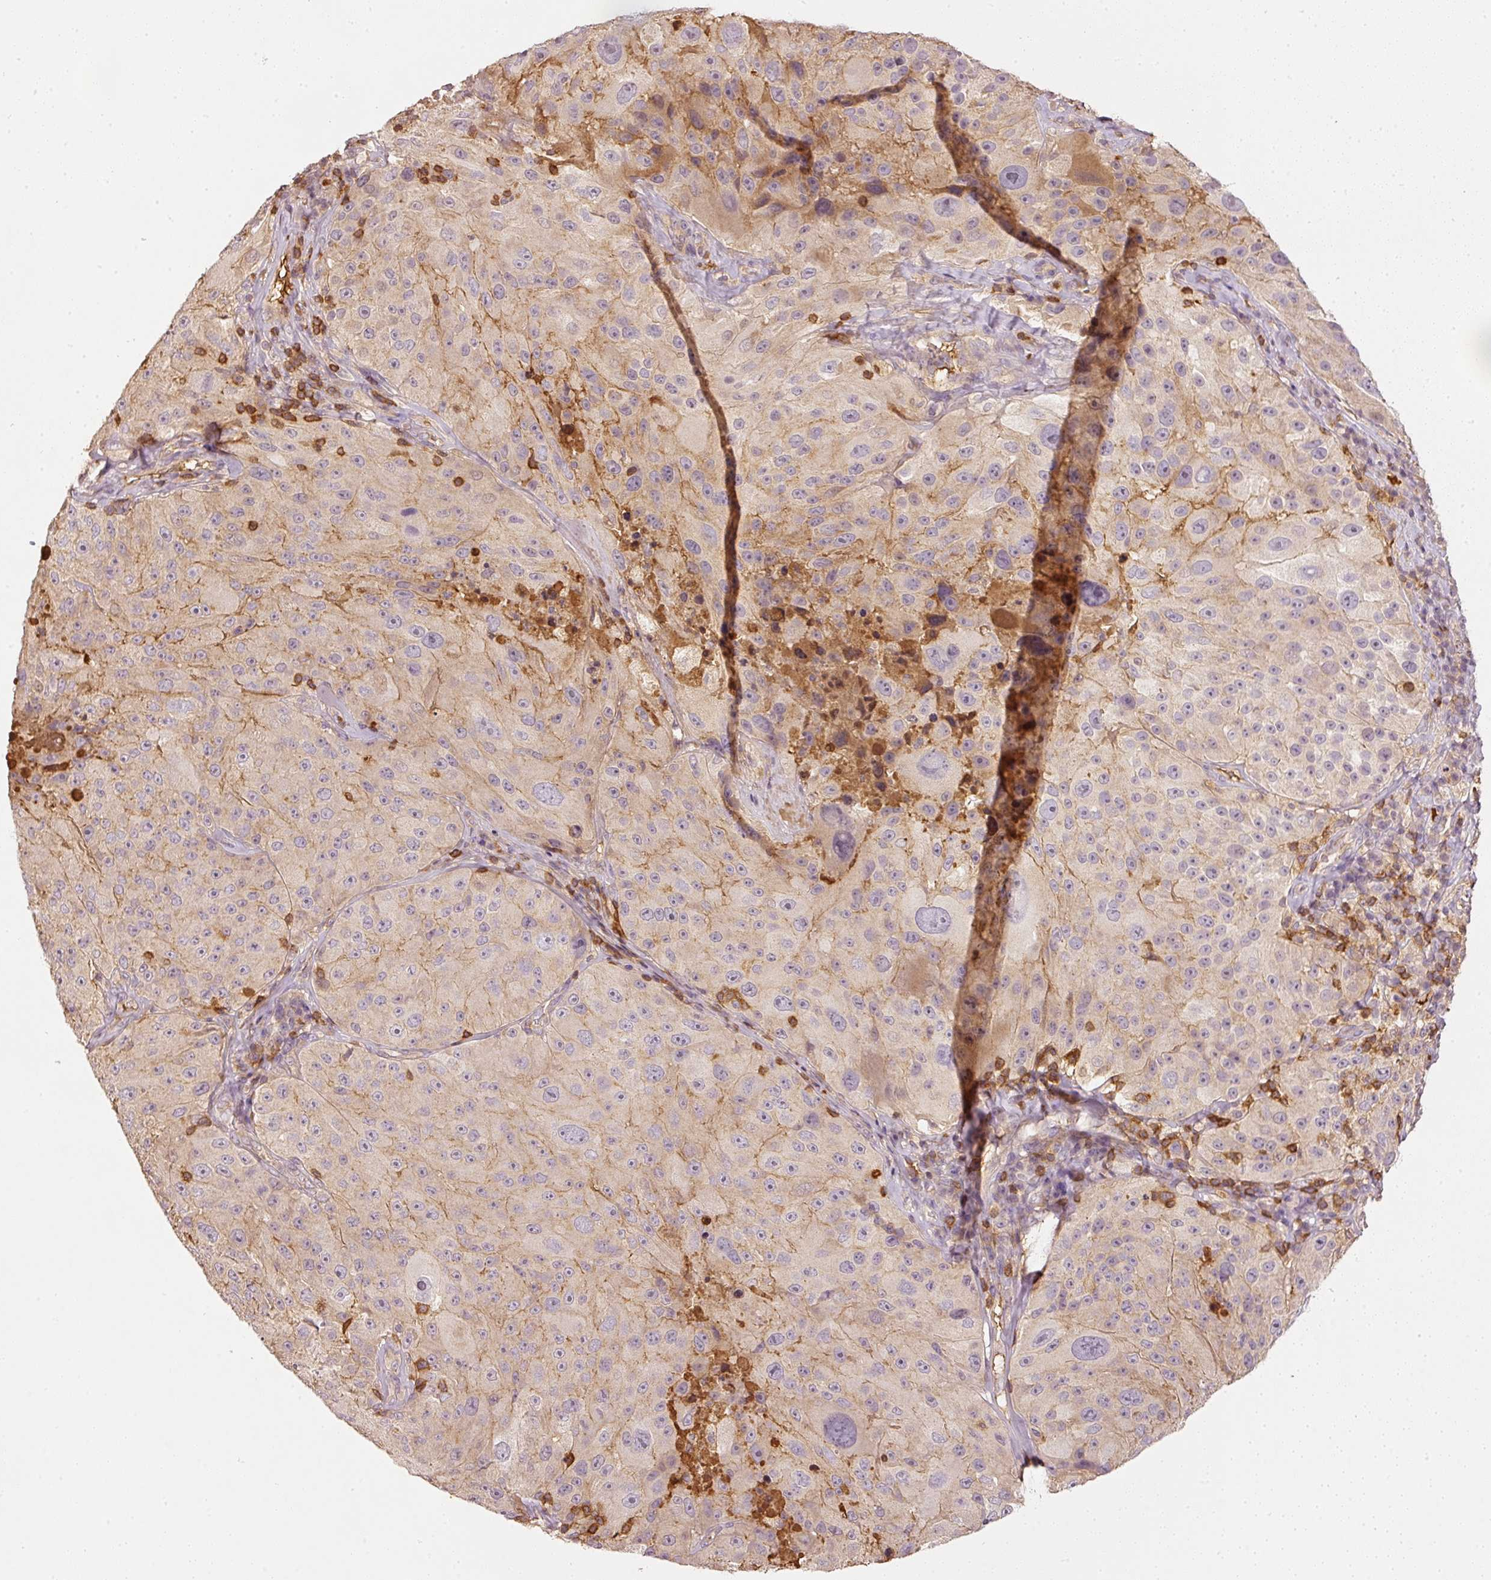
{"staining": {"intensity": "weak", "quantity": "25%-75%", "location": "cytoplasmic/membranous"}, "tissue": "melanoma", "cell_type": "Tumor cells", "image_type": "cancer", "snomed": [{"axis": "morphology", "description": "Malignant melanoma, Metastatic site"}, {"axis": "topography", "description": "Lymph node"}], "caption": "About 25%-75% of tumor cells in malignant melanoma (metastatic site) exhibit weak cytoplasmic/membranous protein expression as visualized by brown immunohistochemical staining.", "gene": "EVL", "patient": {"sex": "male", "age": 62}}